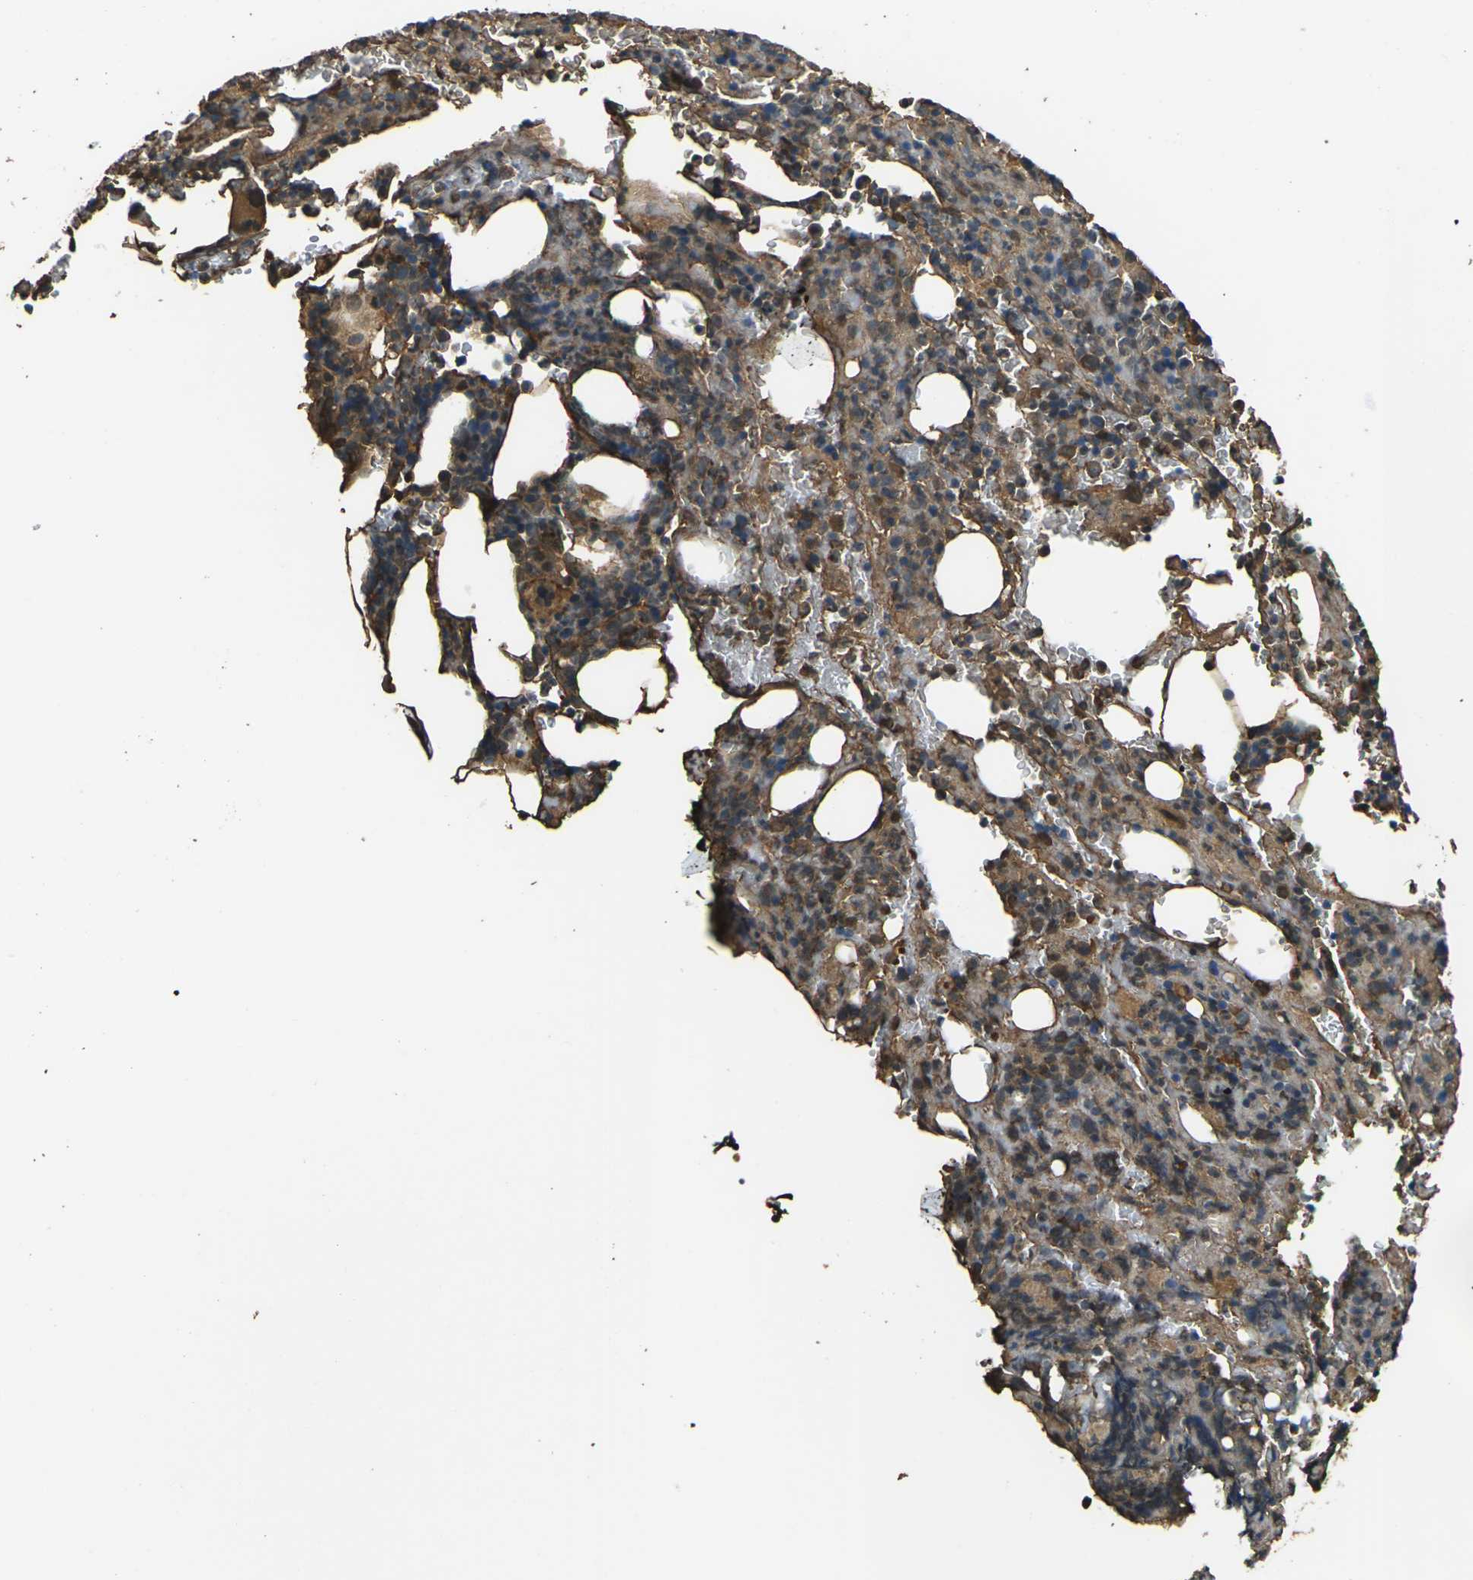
{"staining": {"intensity": "strong", "quantity": "25%-75%", "location": "cytoplasmic/membranous,nuclear"}, "tissue": "bone marrow", "cell_type": "Hematopoietic cells", "image_type": "normal", "snomed": [{"axis": "morphology", "description": "Normal tissue, NOS"}, {"axis": "morphology", "description": "Inflammation, NOS"}, {"axis": "topography", "description": "Bone marrow"}], "caption": "This image demonstrates immunohistochemistry staining of normal human bone marrow, with high strong cytoplasmic/membranous,nuclear positivity in about 25%-75% of hematopoietic cells.", "gene": "CYP1B1", "patient": {"sex": "male", "age": 72}}